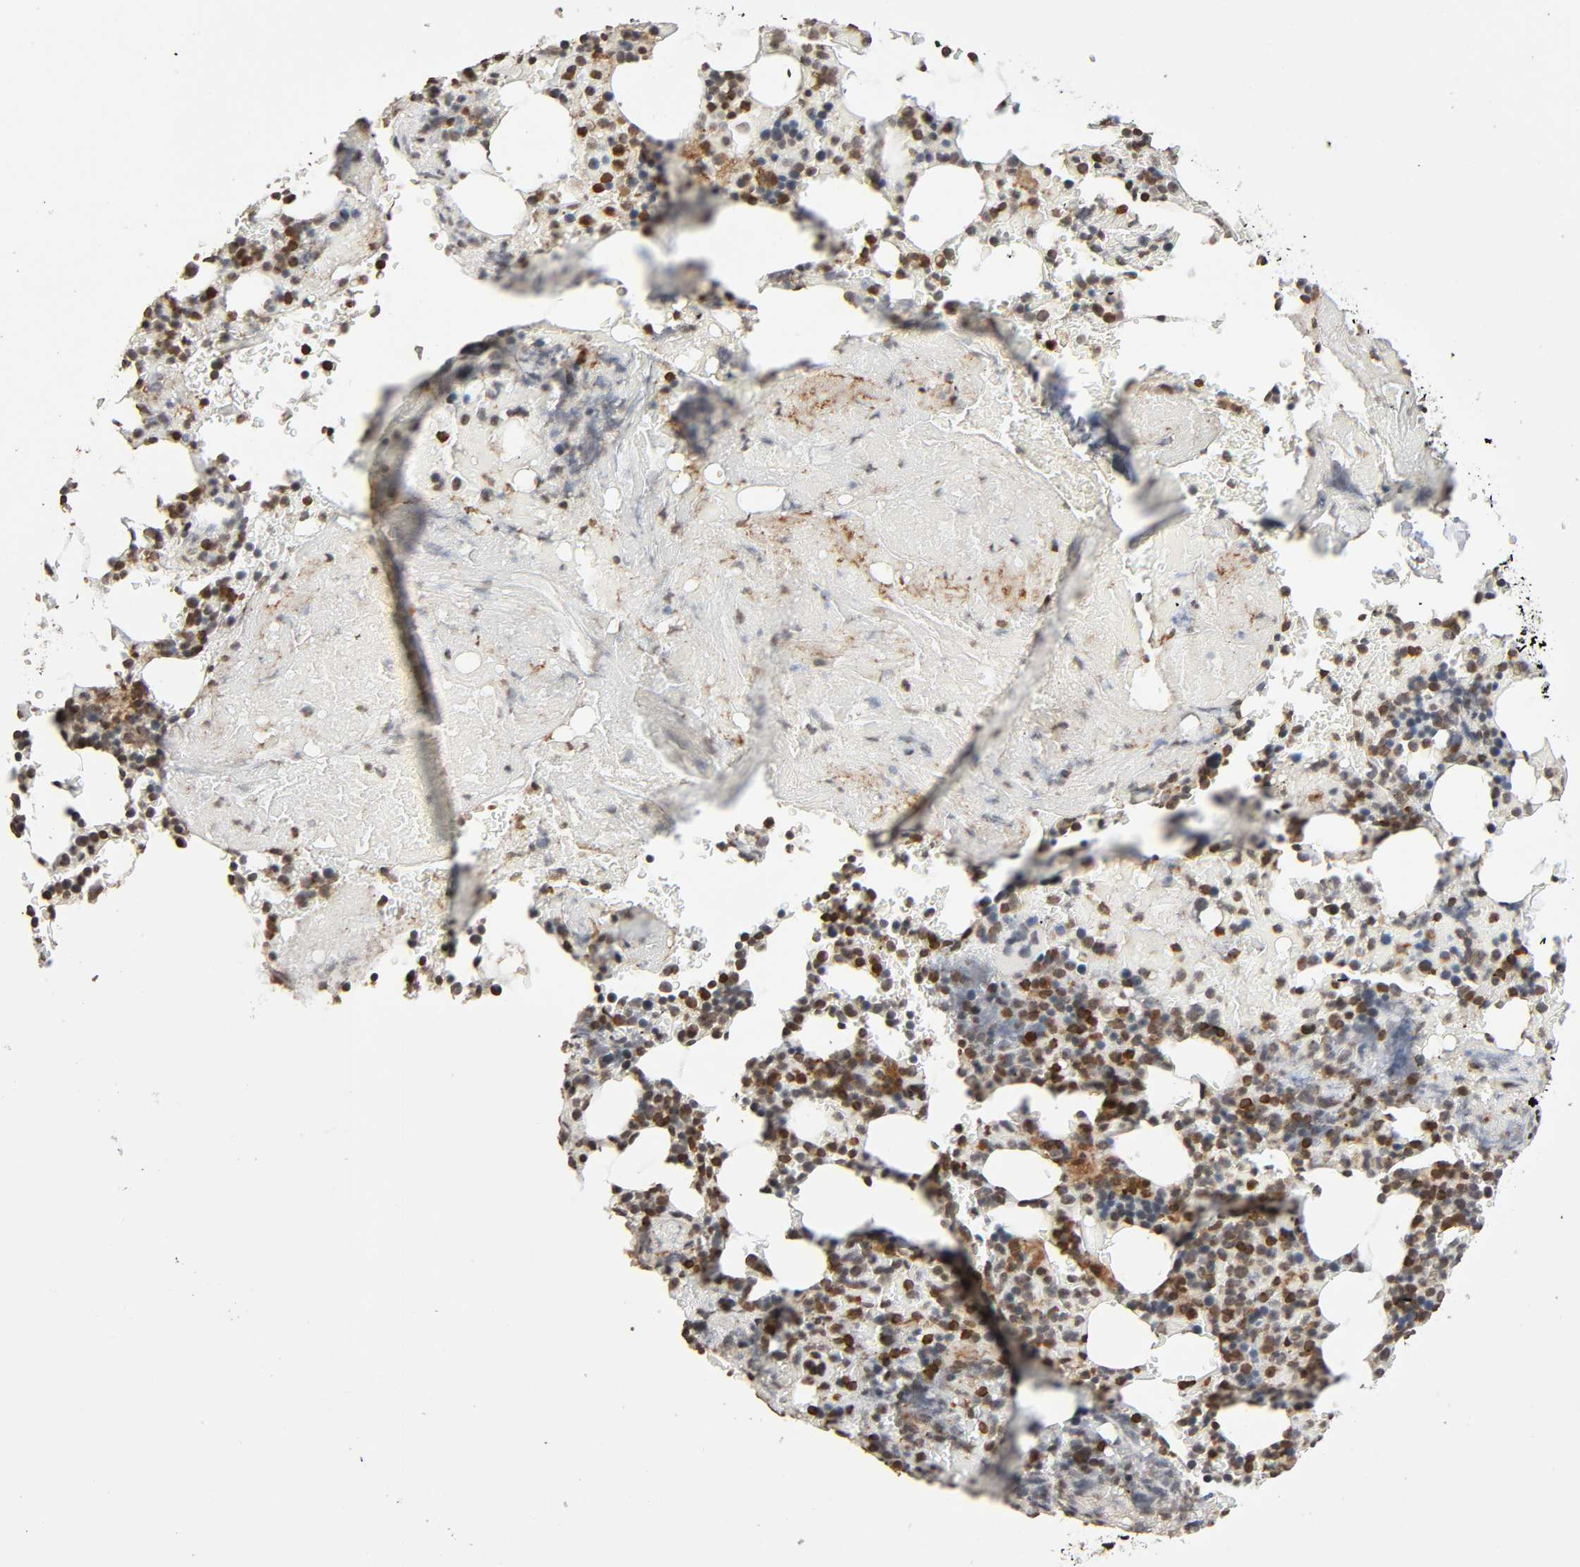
{"staining": {"intensity": "moderate", "quantity": "<25%", "location": "cytoplasmic/membranous"}, "tissue": "bone marrow", "cell_type": "Hematopoietic cells", "image_type": "normal", "snomed": [{"axis": "morphology", "description": "Normal tissue, NOS"}, {"axis": "topography", "description": "Bone marrow"}], "caption": "Immunohistochemical staining of unremarkable human bone marrow shows moderate cytoplasmic/membranous protein positivity in approximately <25% of hematopoietic cells.", "gene": "STK4", "patient": {"sex": "female", "age": 73}}